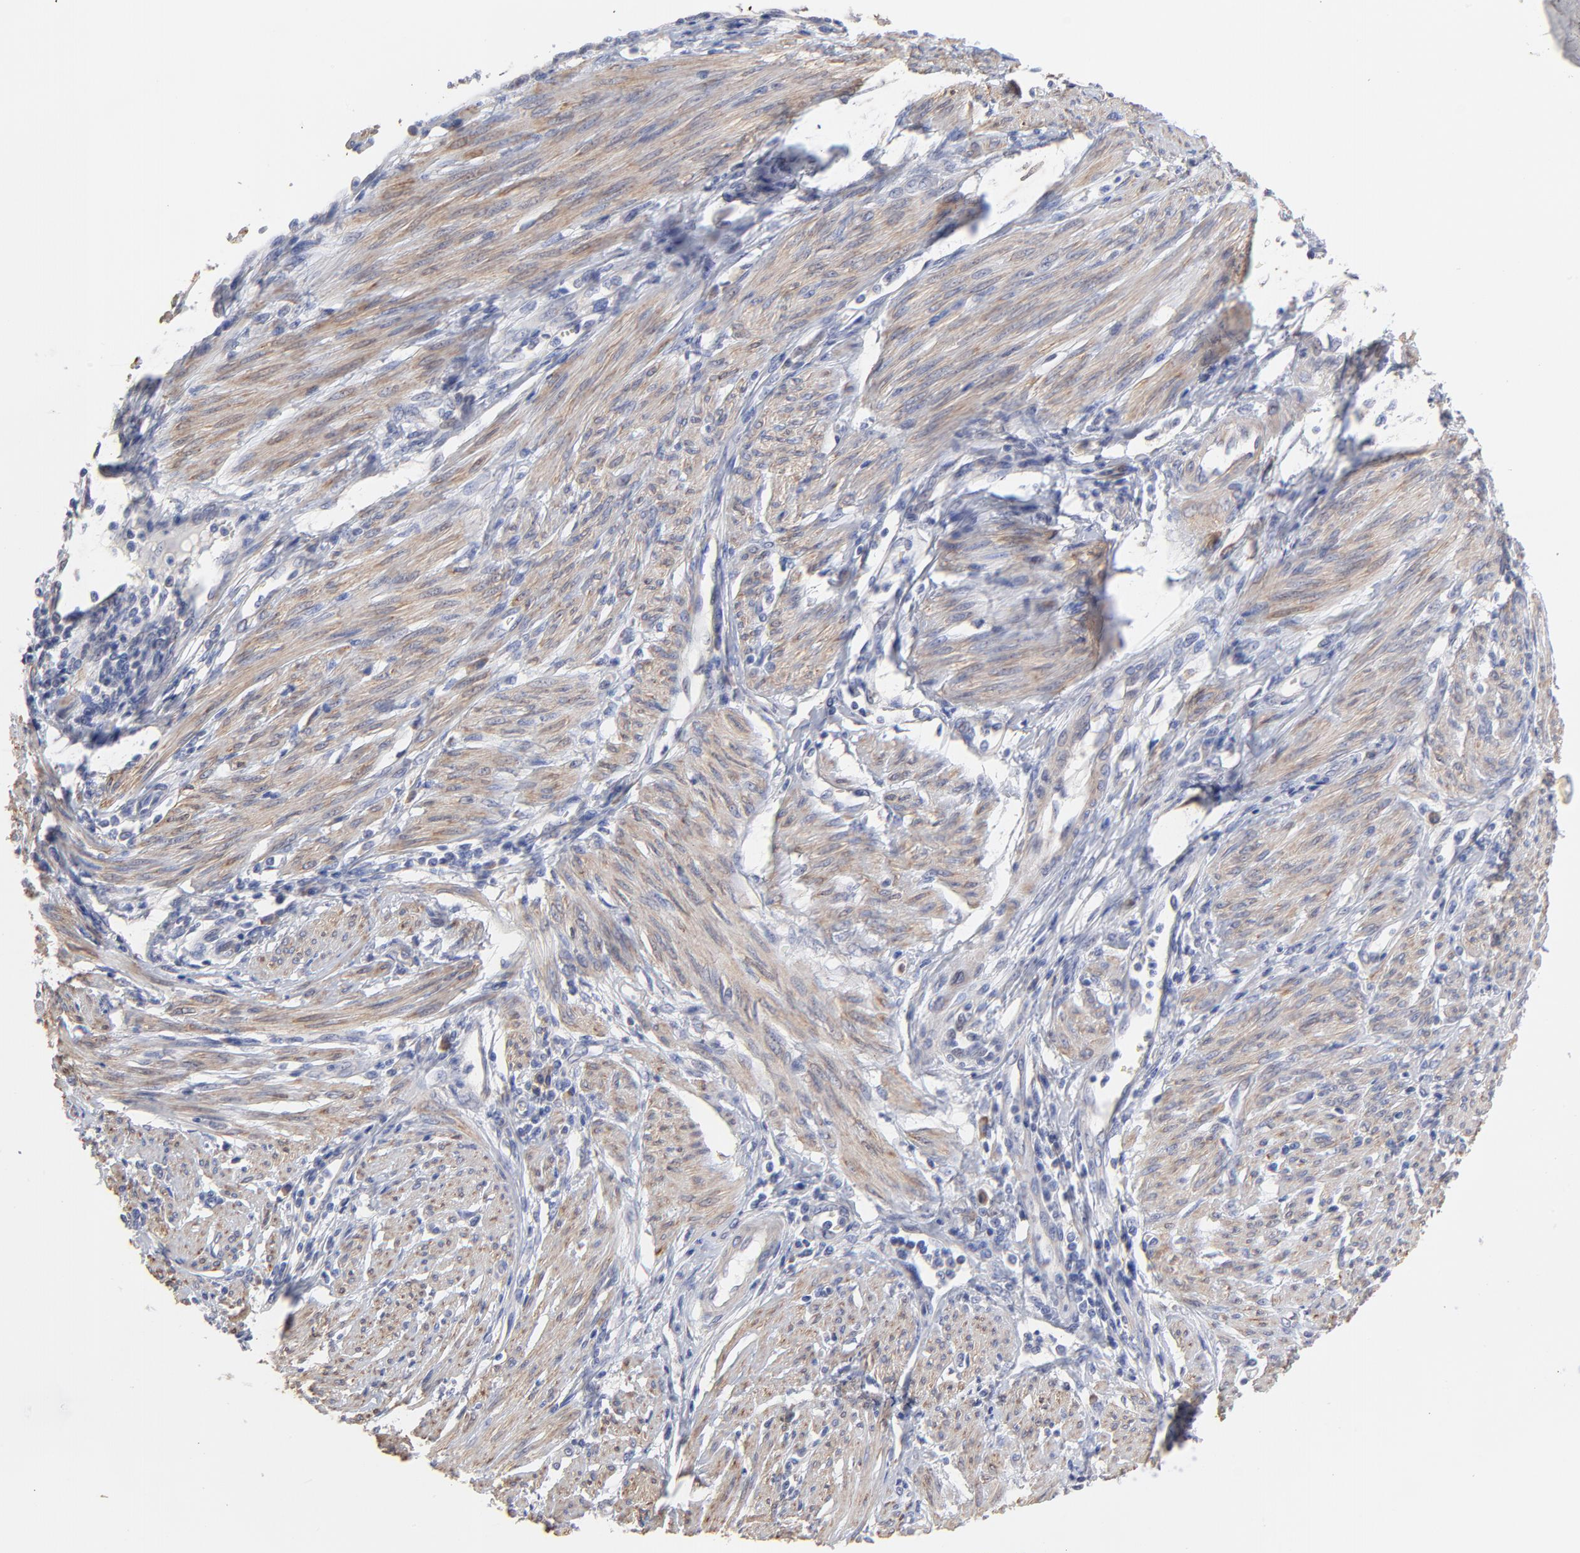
{"staining": {"intensity": "weak", "quantity": "<25%", "location": "cytoplasmic/membranous"}, "tissue": "endometrial cancer", "cell_type": "Tumor cells", "image_type": "cancer", "snomed": [{"axis": "morphology", "description": "Adenocarcinoma, NOS"}, {"axis": "topography", "description": "Endometrium"}], "caption": "The histopathology image displays no significant staining in tumor cells of endometrial cancer.", "gene": "TWNK", "patient": {"sex": "female", "age": 75}}